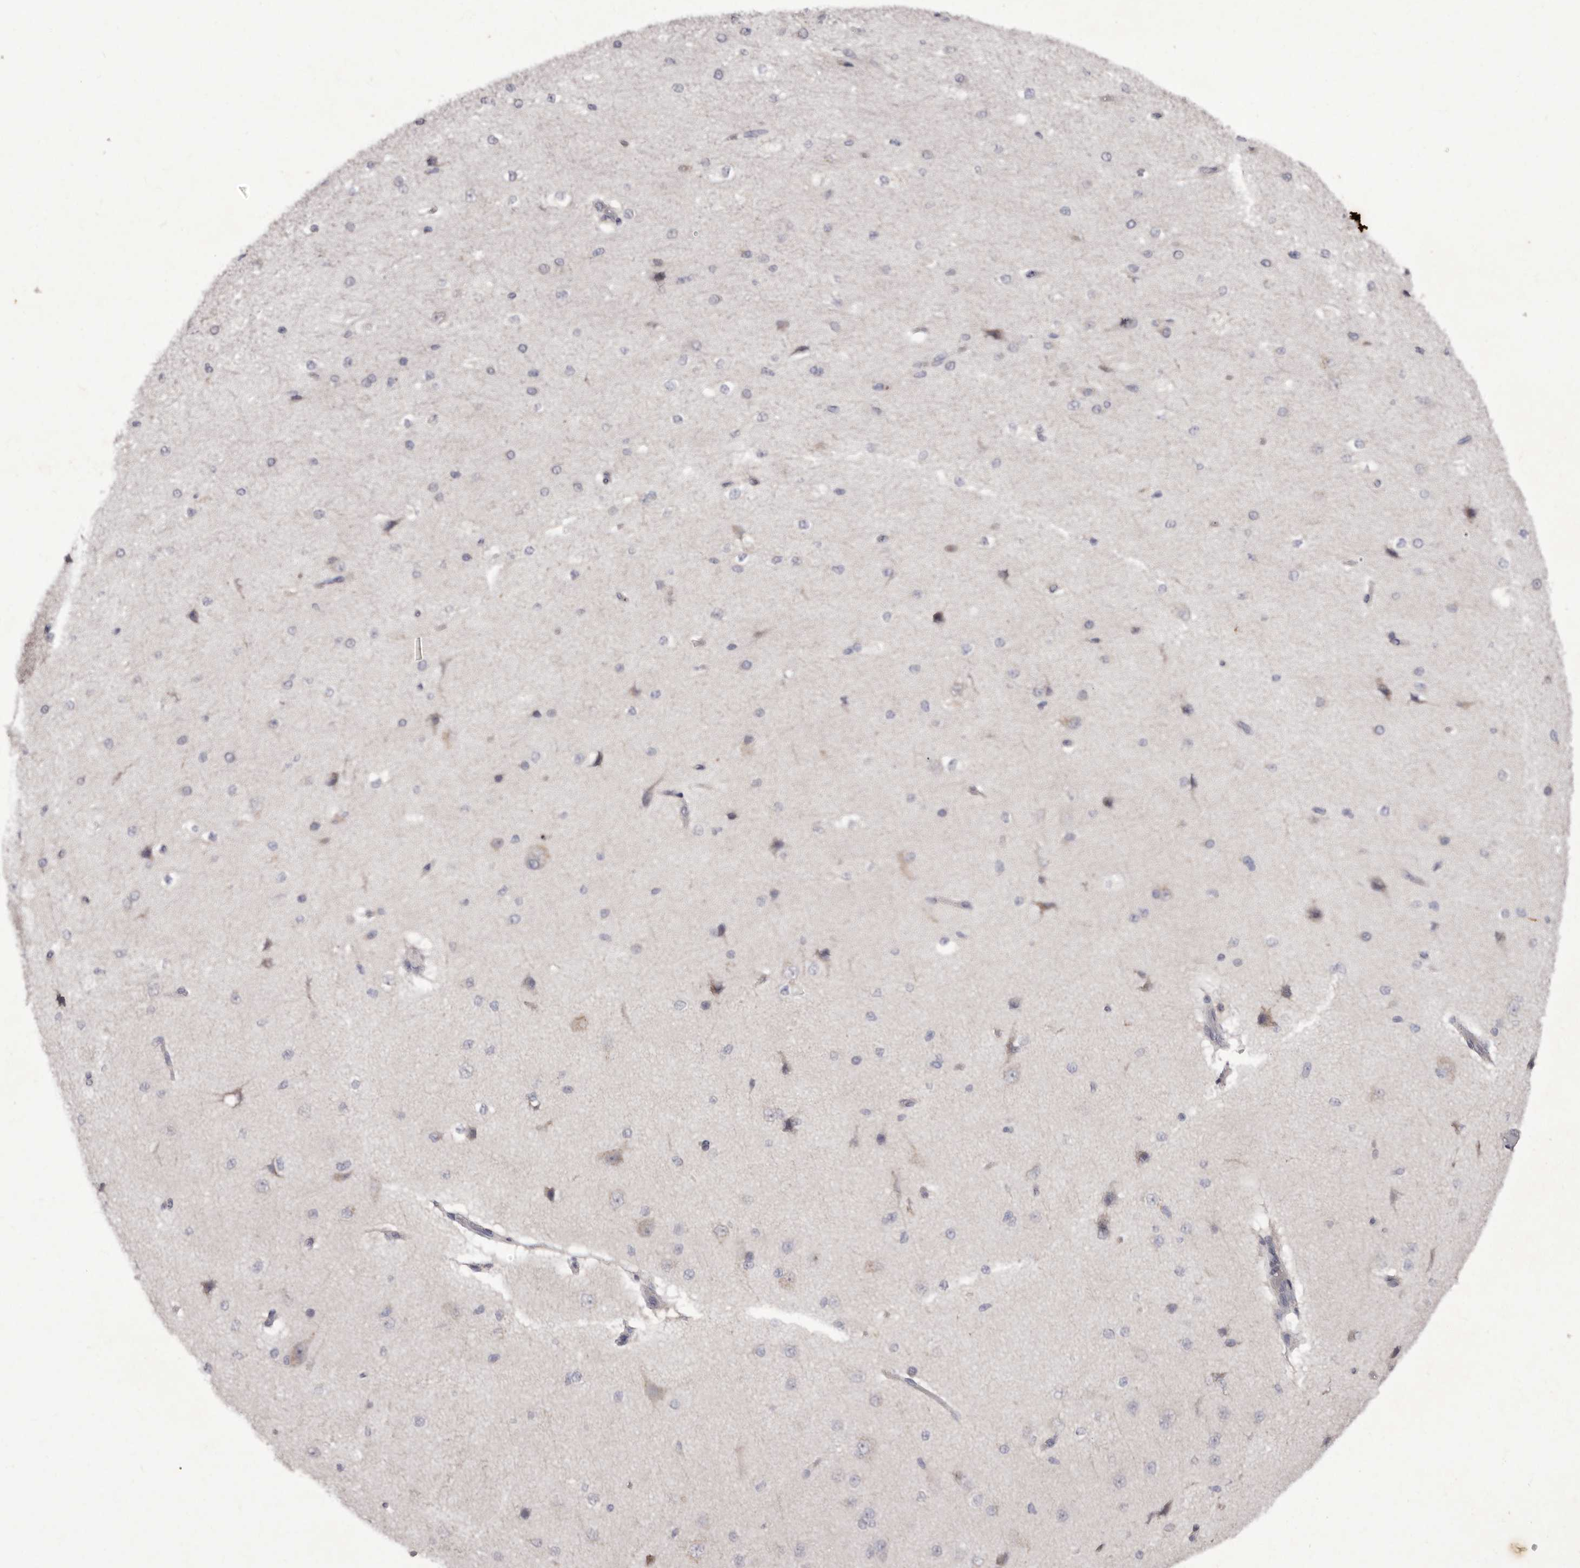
{"staining": {"intensity": "negative", "quantity": "none", "location": "none"}, "tissue": "cerebral cortex", "cell_type": "Endothelial cells", "image_type": "normal", "snomed": [{"axis": "morphology", "description": "Normal tissue, NOS"}, {"axis": "morphology", "description": "Developmental malformation"}, {"axis": "topography", "description": "Cerebral cortex"}], "caption": "This is an immunohistochemistry image of unremarkable cerebral cortex. There is no staining in endothelial cells.", "gene": "P2RX6", "patient": {"sex": "female", "age": 30}}